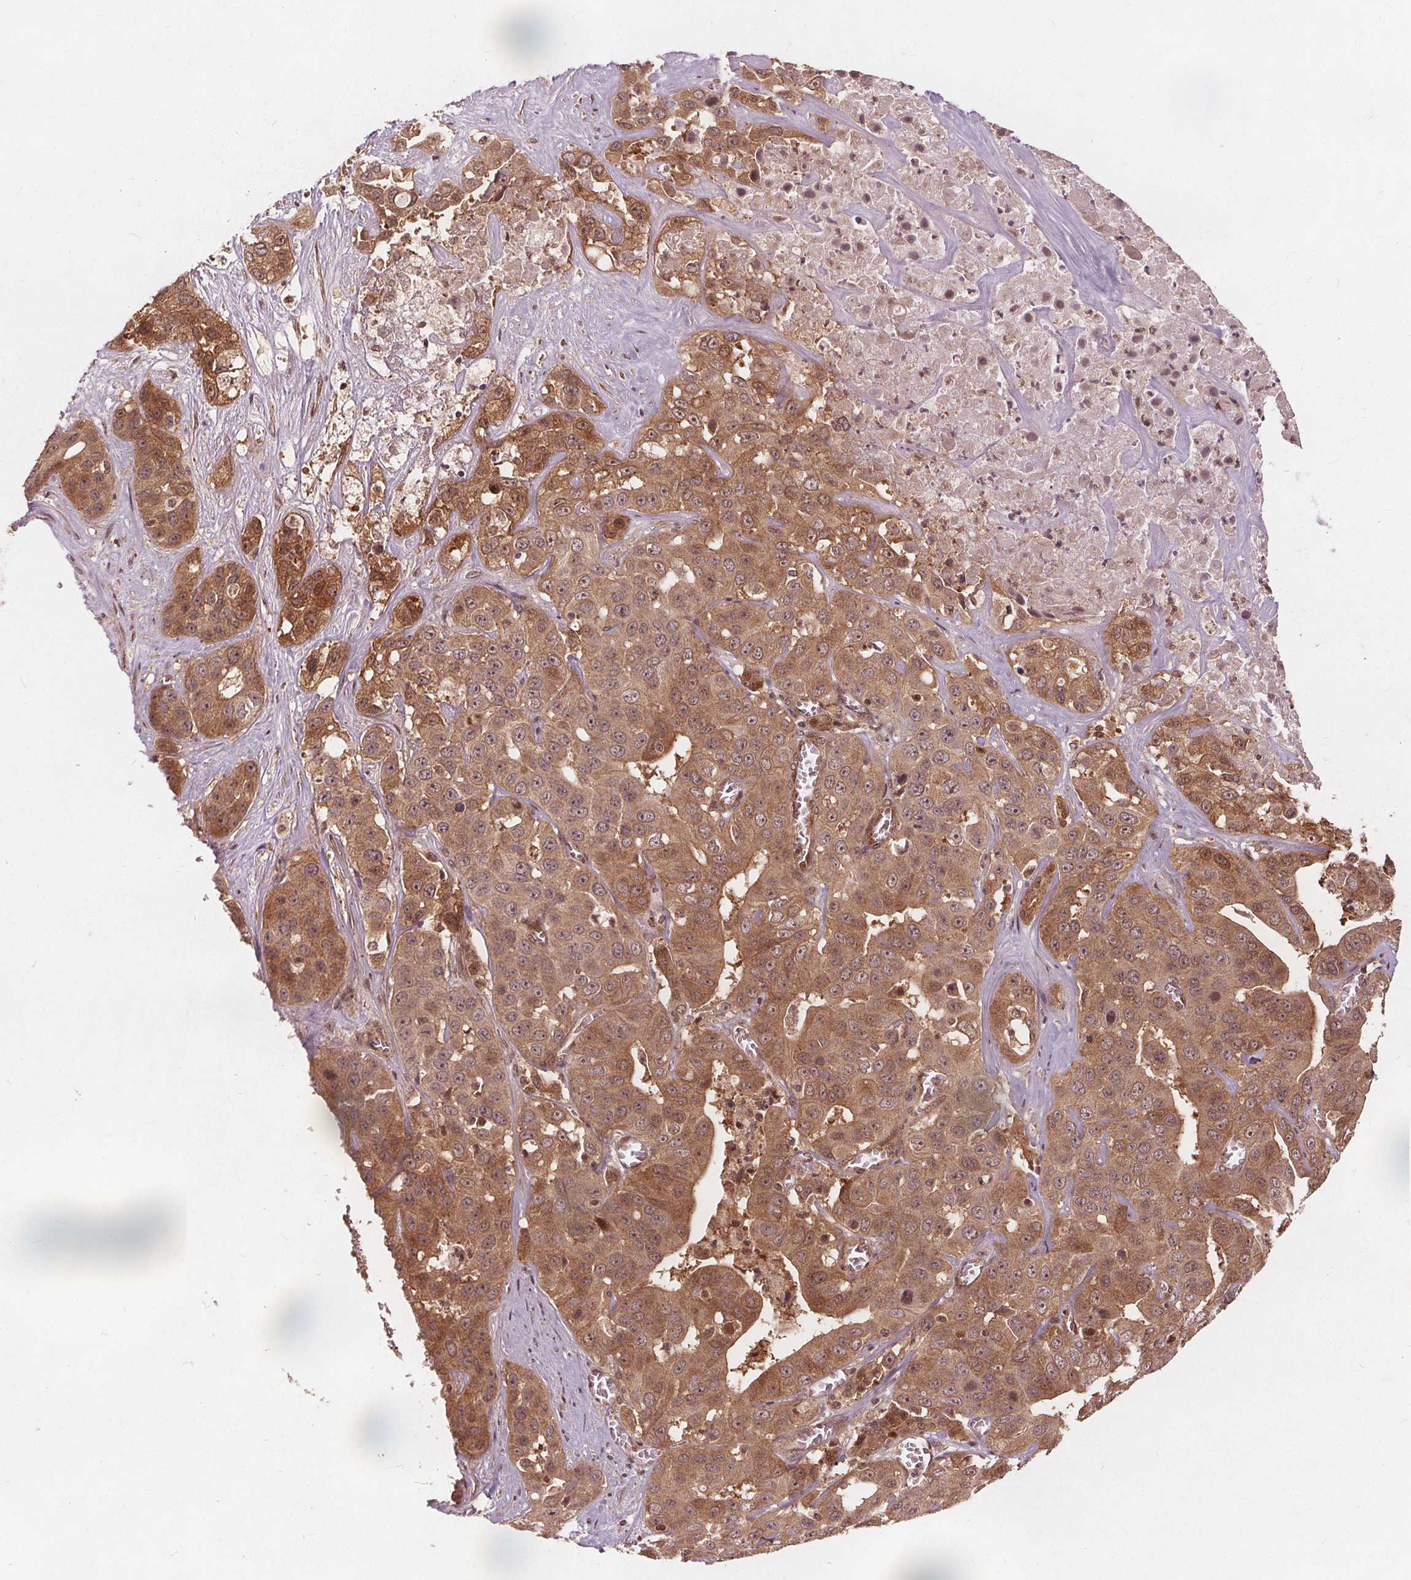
{"staining": {"intensity": "moderate", "quantity": ">75%", "location": "cytoplasmic/membranous"}, "tissue": "liver cancer", "cell_type": "Tumor cells", "image_type": "cancer", "snomed": [{"axis": "morphology", "description": "Cholangiocarcinoma"}, {"axis": "topography", "description": "Liver"}], "caption": "Liver cancer was stained to show a protein in brown. There is medium levels of moderate cytoplasmic/membranous expression in approximately >75% of tumor cells. Using DAB (brown) and hematoxylin (blue) stains, captured at high magnification using brightfield microscopy.", "gene": "PPP1CB", "patient": {"sex": "female", "age": 52}}